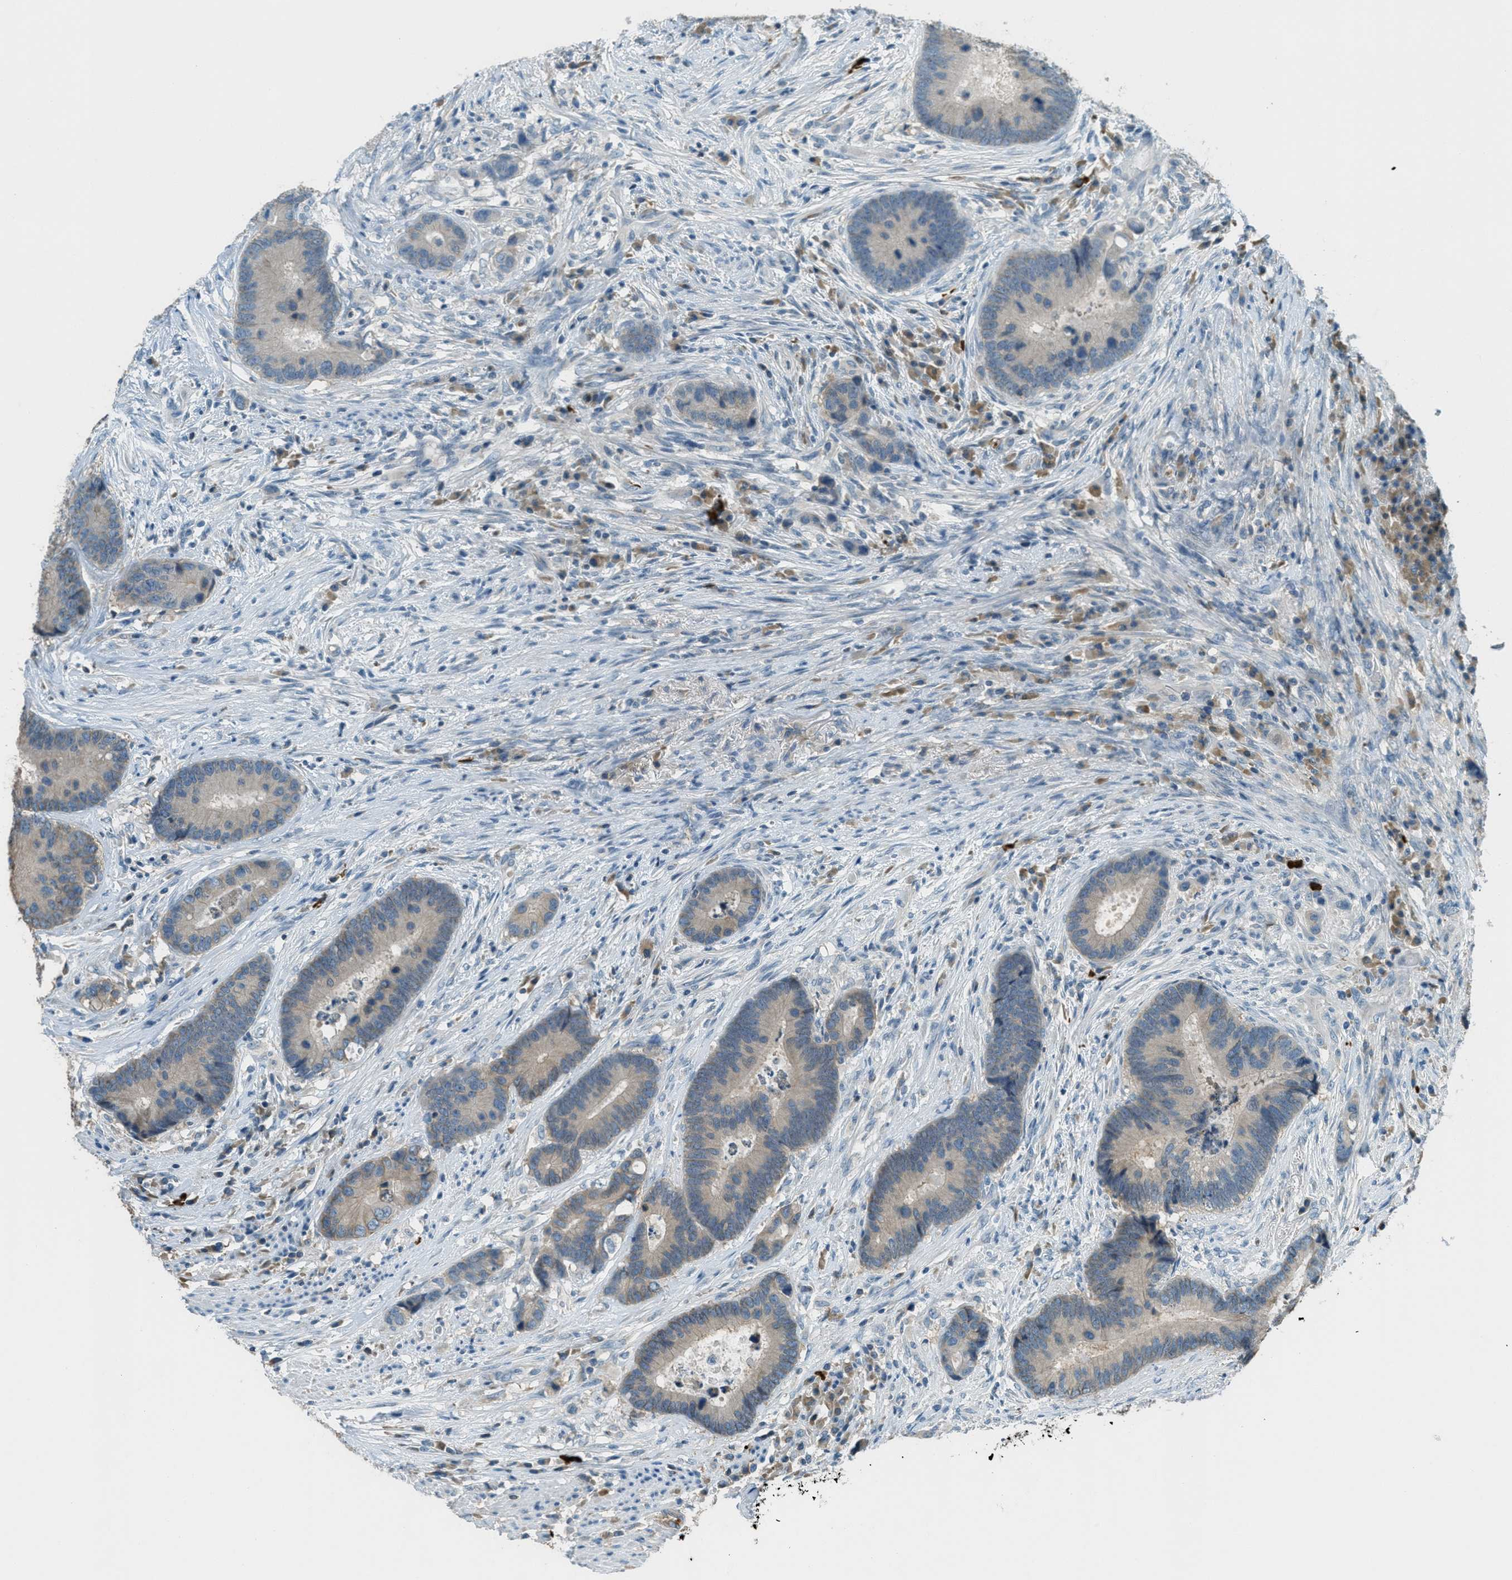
{"staining": {"intensity": "negative", "quantity": "none", "location": "none"}, "tissue": "colorectal cancer", "cell_type": "Tumor cells", "image_type": "cancer", "snomed": [{"axis": "morphology", "description": "Adenocarcinoma, NOS"}, {"axis": "topography", "description": "Rectum"}], "caption": "Immunohistochemistry (IHC) photomicrograph of neoplastic tissue: human colorectal cancer stained with DAB (3,3'-diaminobenzidine) demonstrates no significant protein expression in tumor cells.", "gene": "MSLN", "patient": {"sex": "female", "age": 89}}